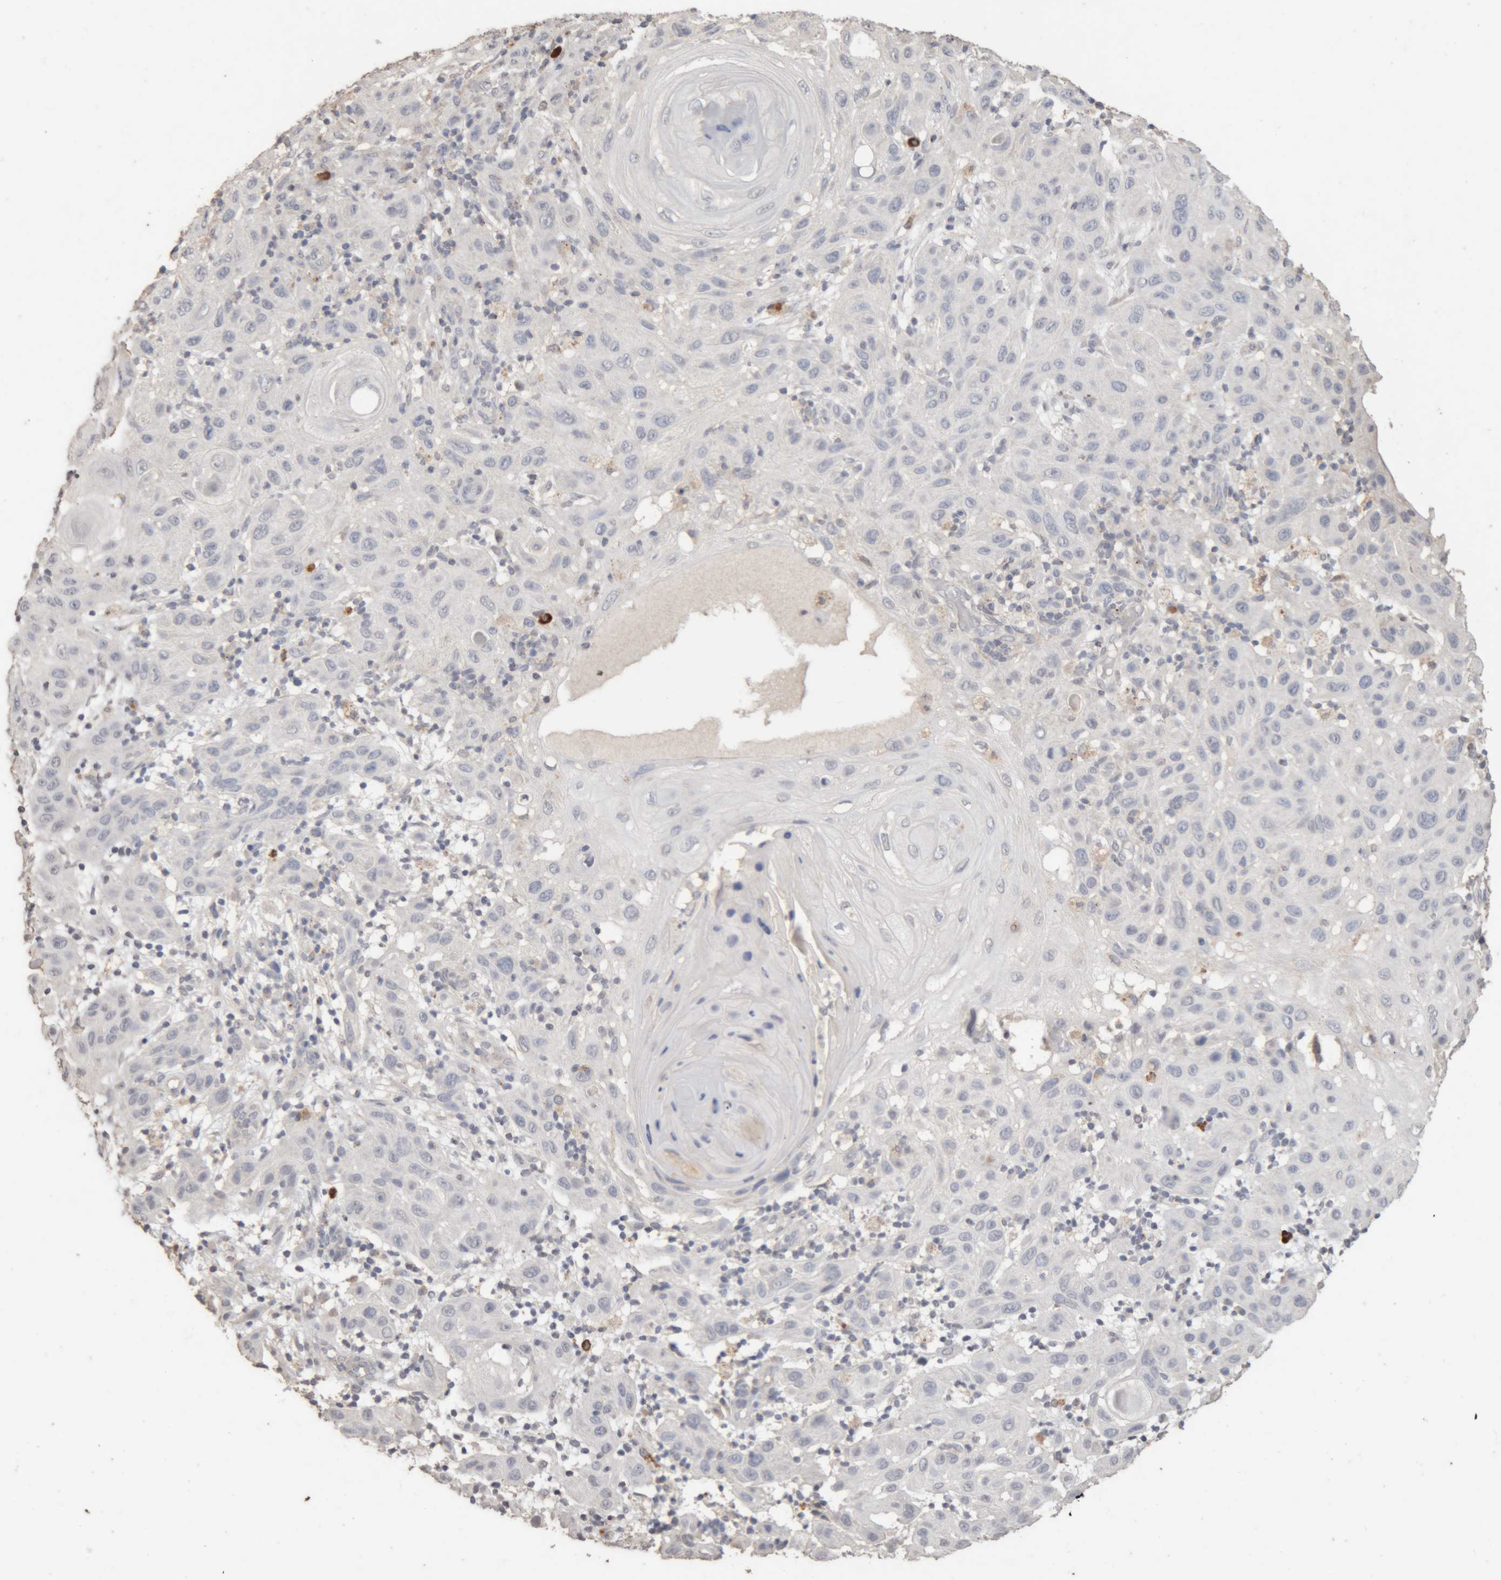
{"staining": {"intensity": "negative", "quantity": "none", "location": "none"}, "tissue": "skin cancer", "cell_type": "Tumor cells", "image_type": "cancer", "snomed": [{"axis": "morphology", "description": "Normal tissue, NOS"}, {"axis": "morphology", "description": "Squamous cell carcinoma, NOS"}, {"axis": "topography", "description": "Skin"}], "caption": "Histopathology image shows no protein expression in tumor cells of skin cancer (squamous cell carcinoma) tissue.", "gene": "ARSA", "patient": {"sex": "female", "age": 96}}